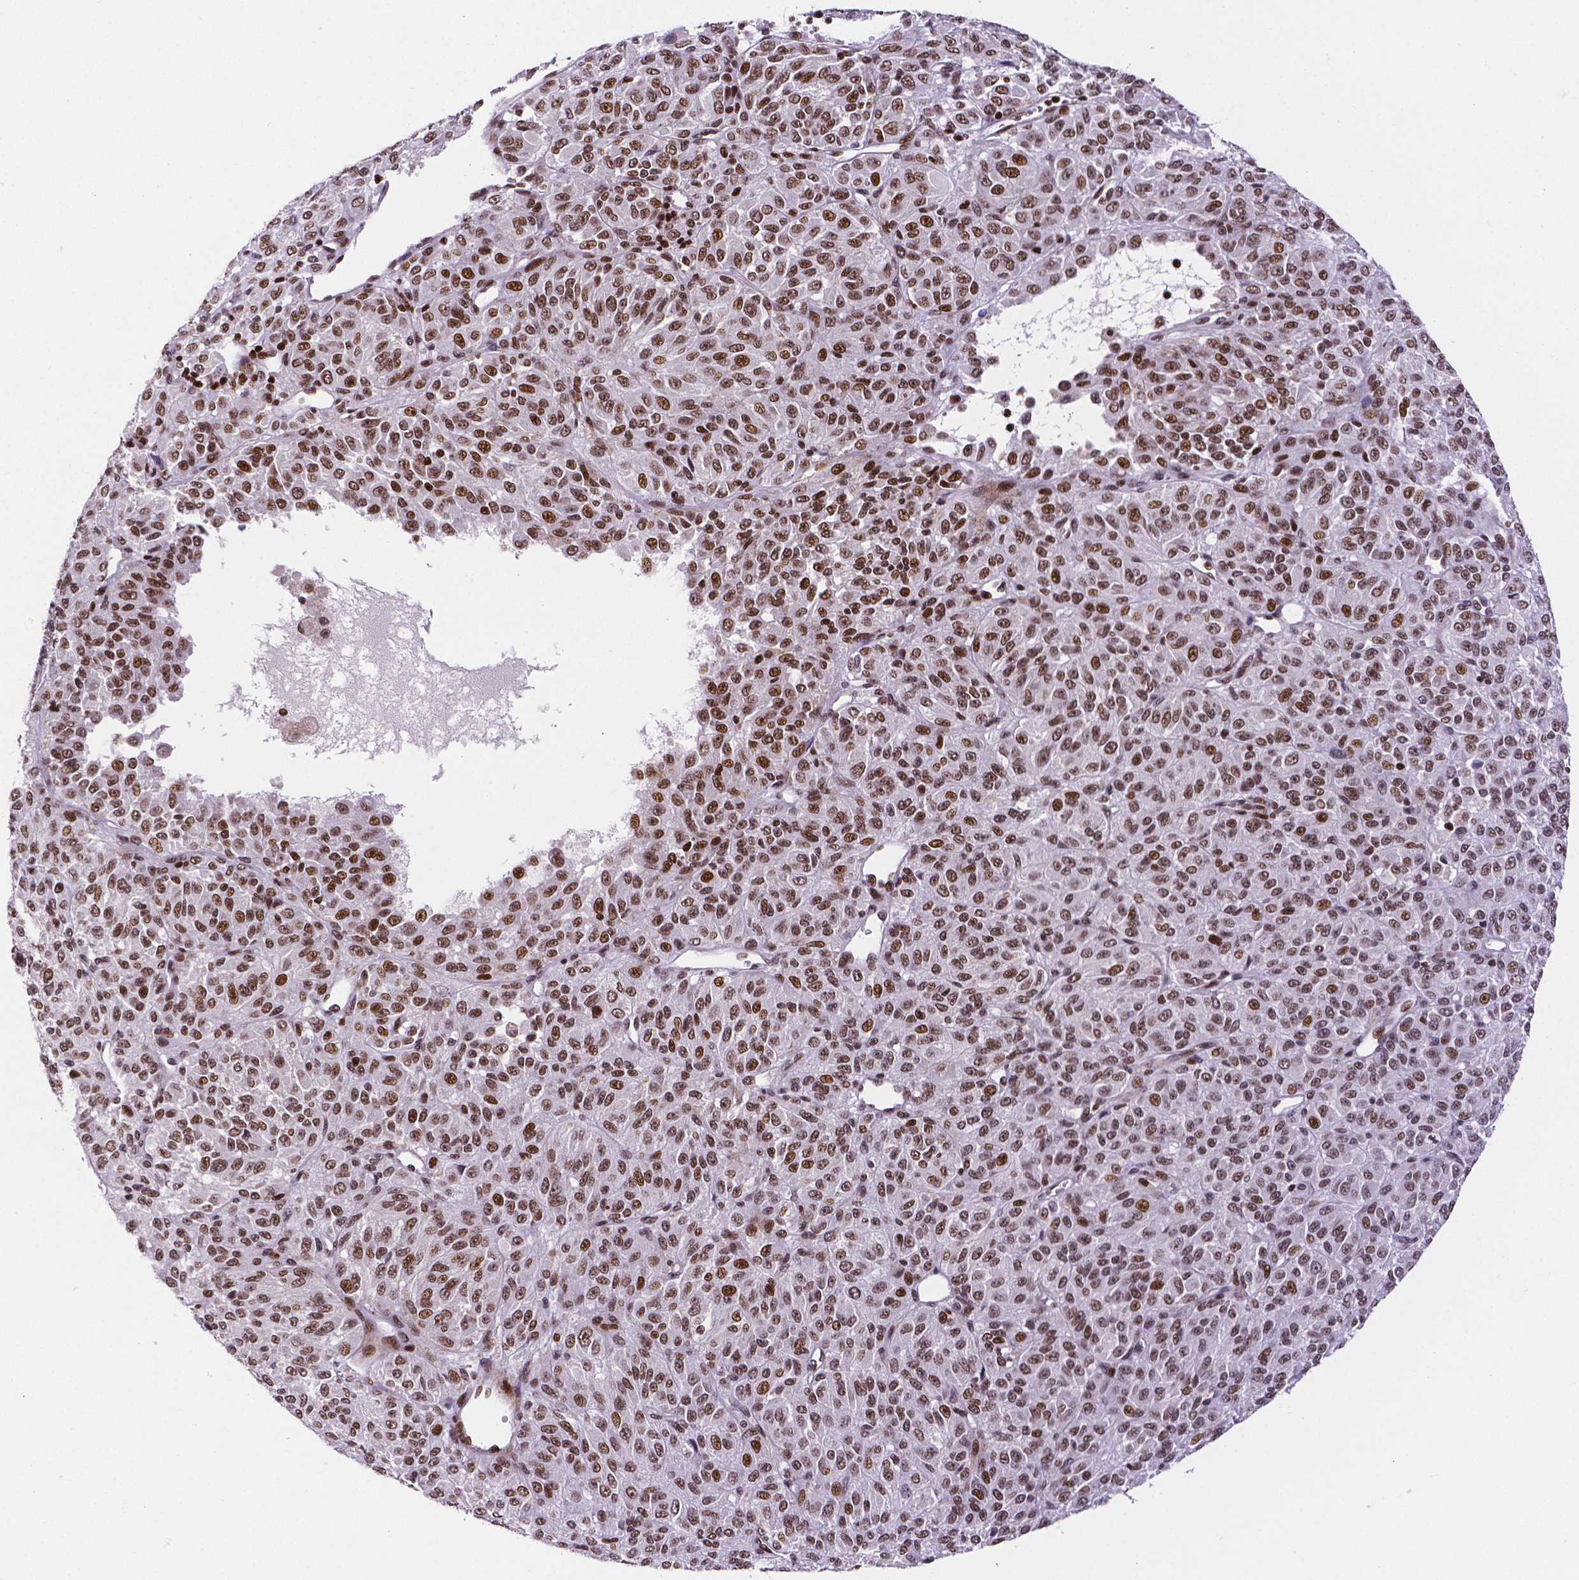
{"staining": {"intensity": "moderate", "quantity": ">75%", "location": "nuclear"}, "tissue": "melanoma", "cell_type": "Tumor cells", "image_type": "cancer", "snomed": [{"axis": "morphology", "description": "Malignant melanoma, Metastatic site"}, {"axis": "topography", "description": "Brain"}], "caption": "IHC micrograph of human melanoma stained for a protein (brown), which displays medium levels of moderate nuclear expression in approximately >75% of tumor cells.", "gene": "CTCF", "patient": {"sex": "female", "age": 56}}